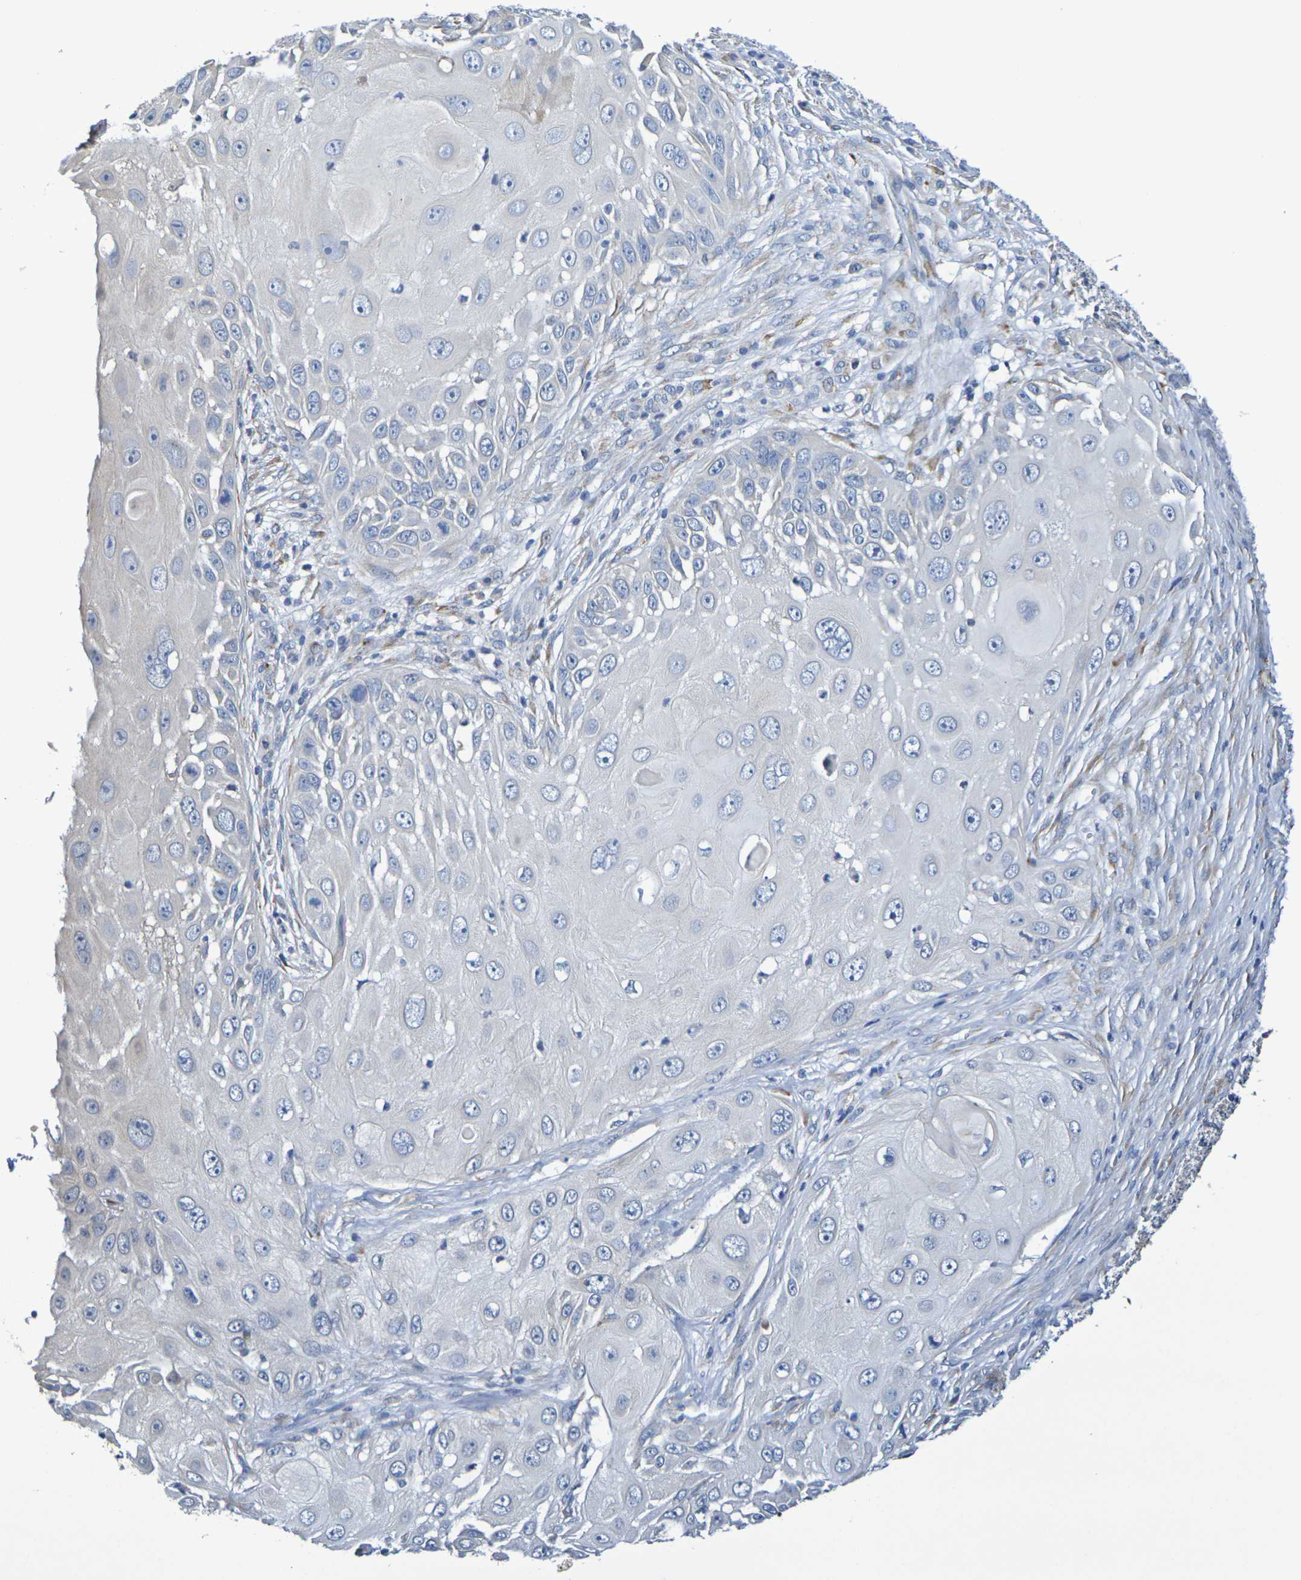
{"staining": {"intensity": "negative", "quantity": "none", "location": "none"}, "tissue": "skin cancer", "cell_type": "Tumor cells", "image_type": "cancer", "snomed": [{"axis": "morphology", "description": "Squamous cell carcinoma, NOS"}, {"axis": "topography", "description": "Skin"}], "caption": "The immunohistochemistry micrograph has no significant staining in tumor cells of squamous cell carcinoma (skin) tissue.", "gene": "SDC4", "patient": {"sex": "female", "age": 44}}